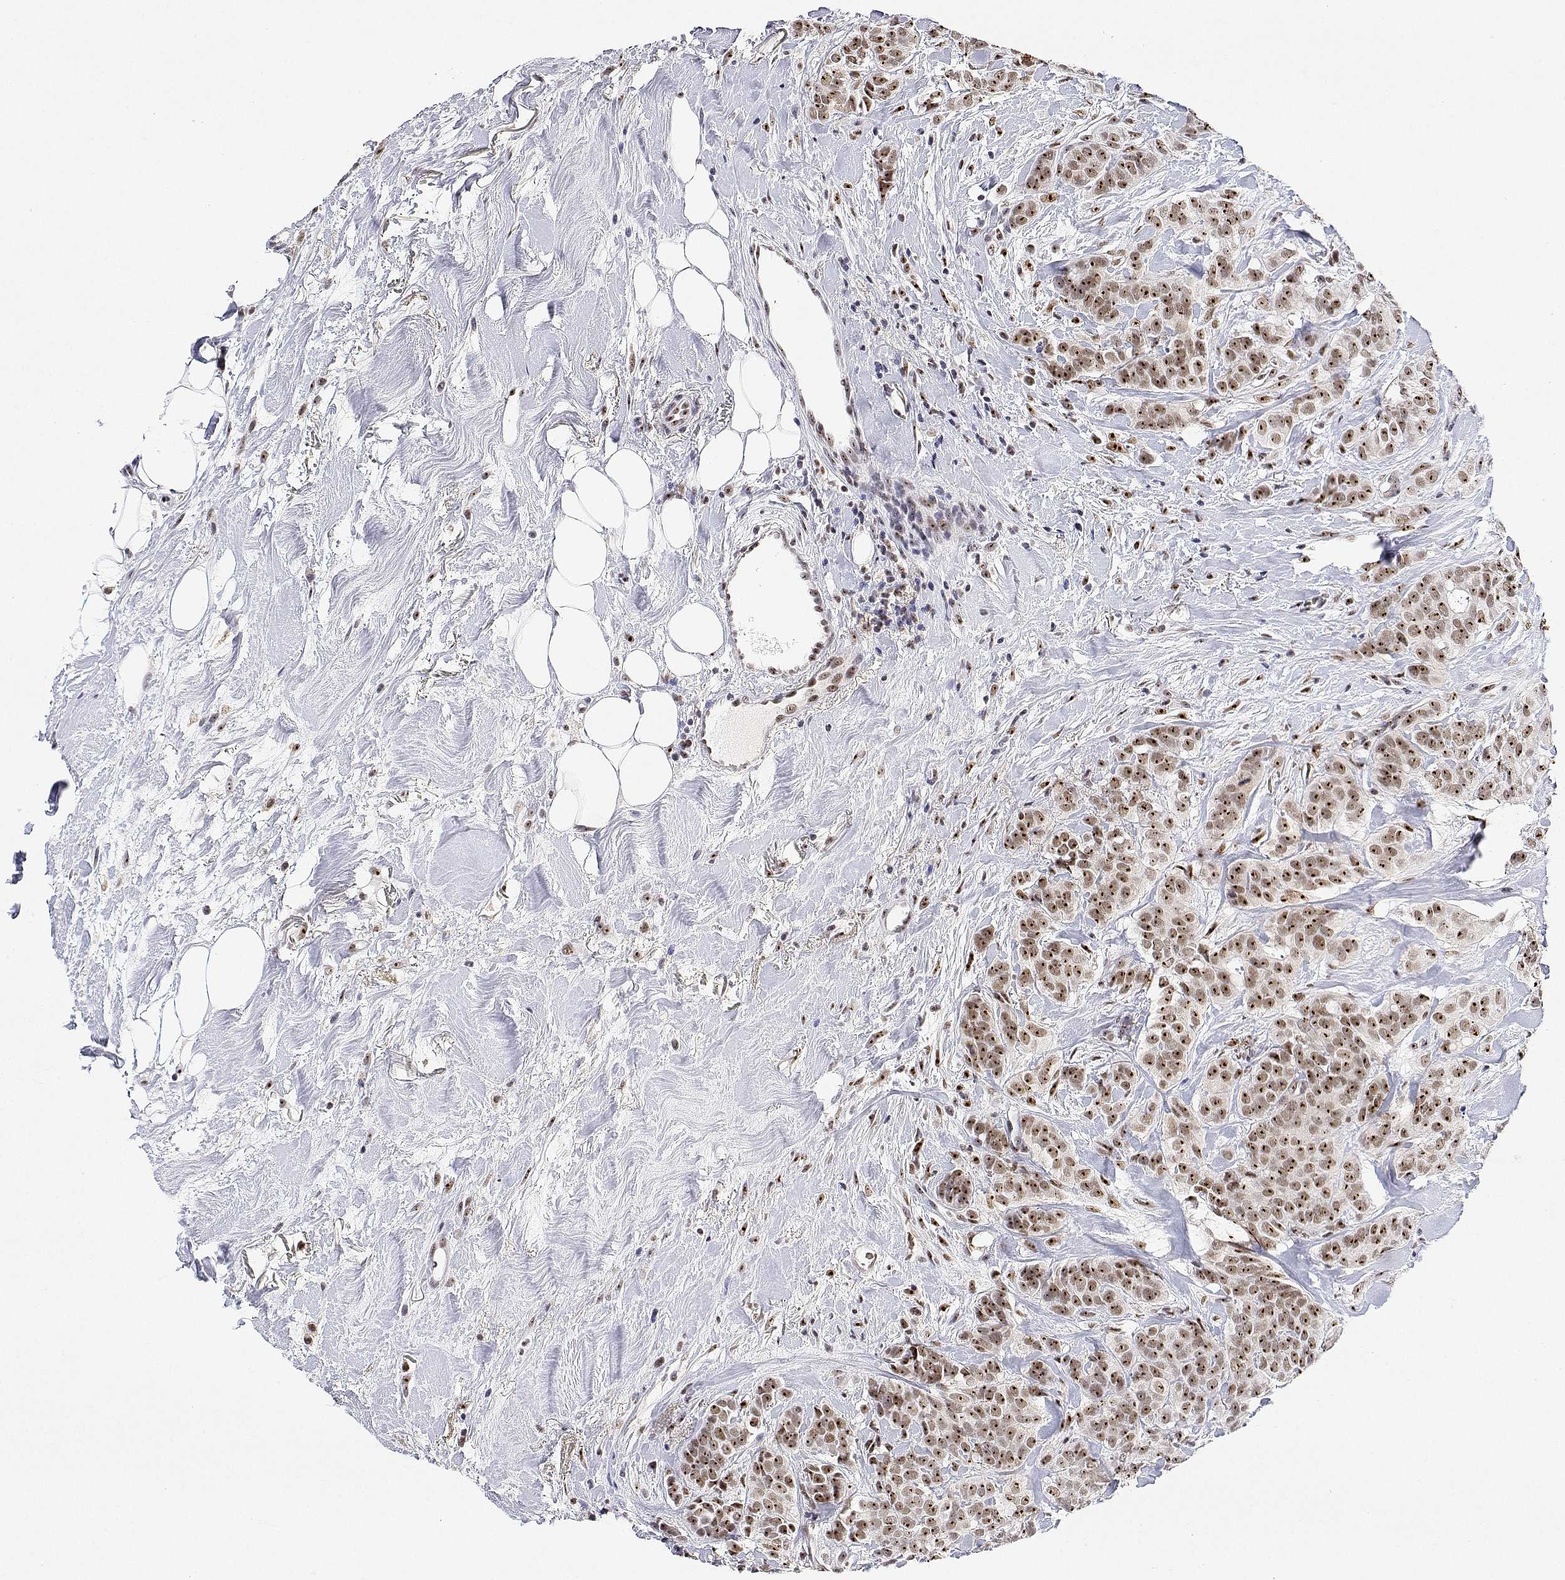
{"staining": {"intensity": "moderate", "quantity": ">75%", "location": "nuclear"}, "tissue": "breast cancer", "cell_type": "Tumor cells", "image_type": "cancer", "snomed": [{"axis": "morphology", "description": "Duct carcinoma"}, {"axis": "topography", "description": "Breast"}], "caption": "Intraductal carcinoma (breast) tissue shows moderate nuclear positivity in about >75% of tumor cells", "gene": "ADAR", "patient": {"sex": "female", "age": 84}}